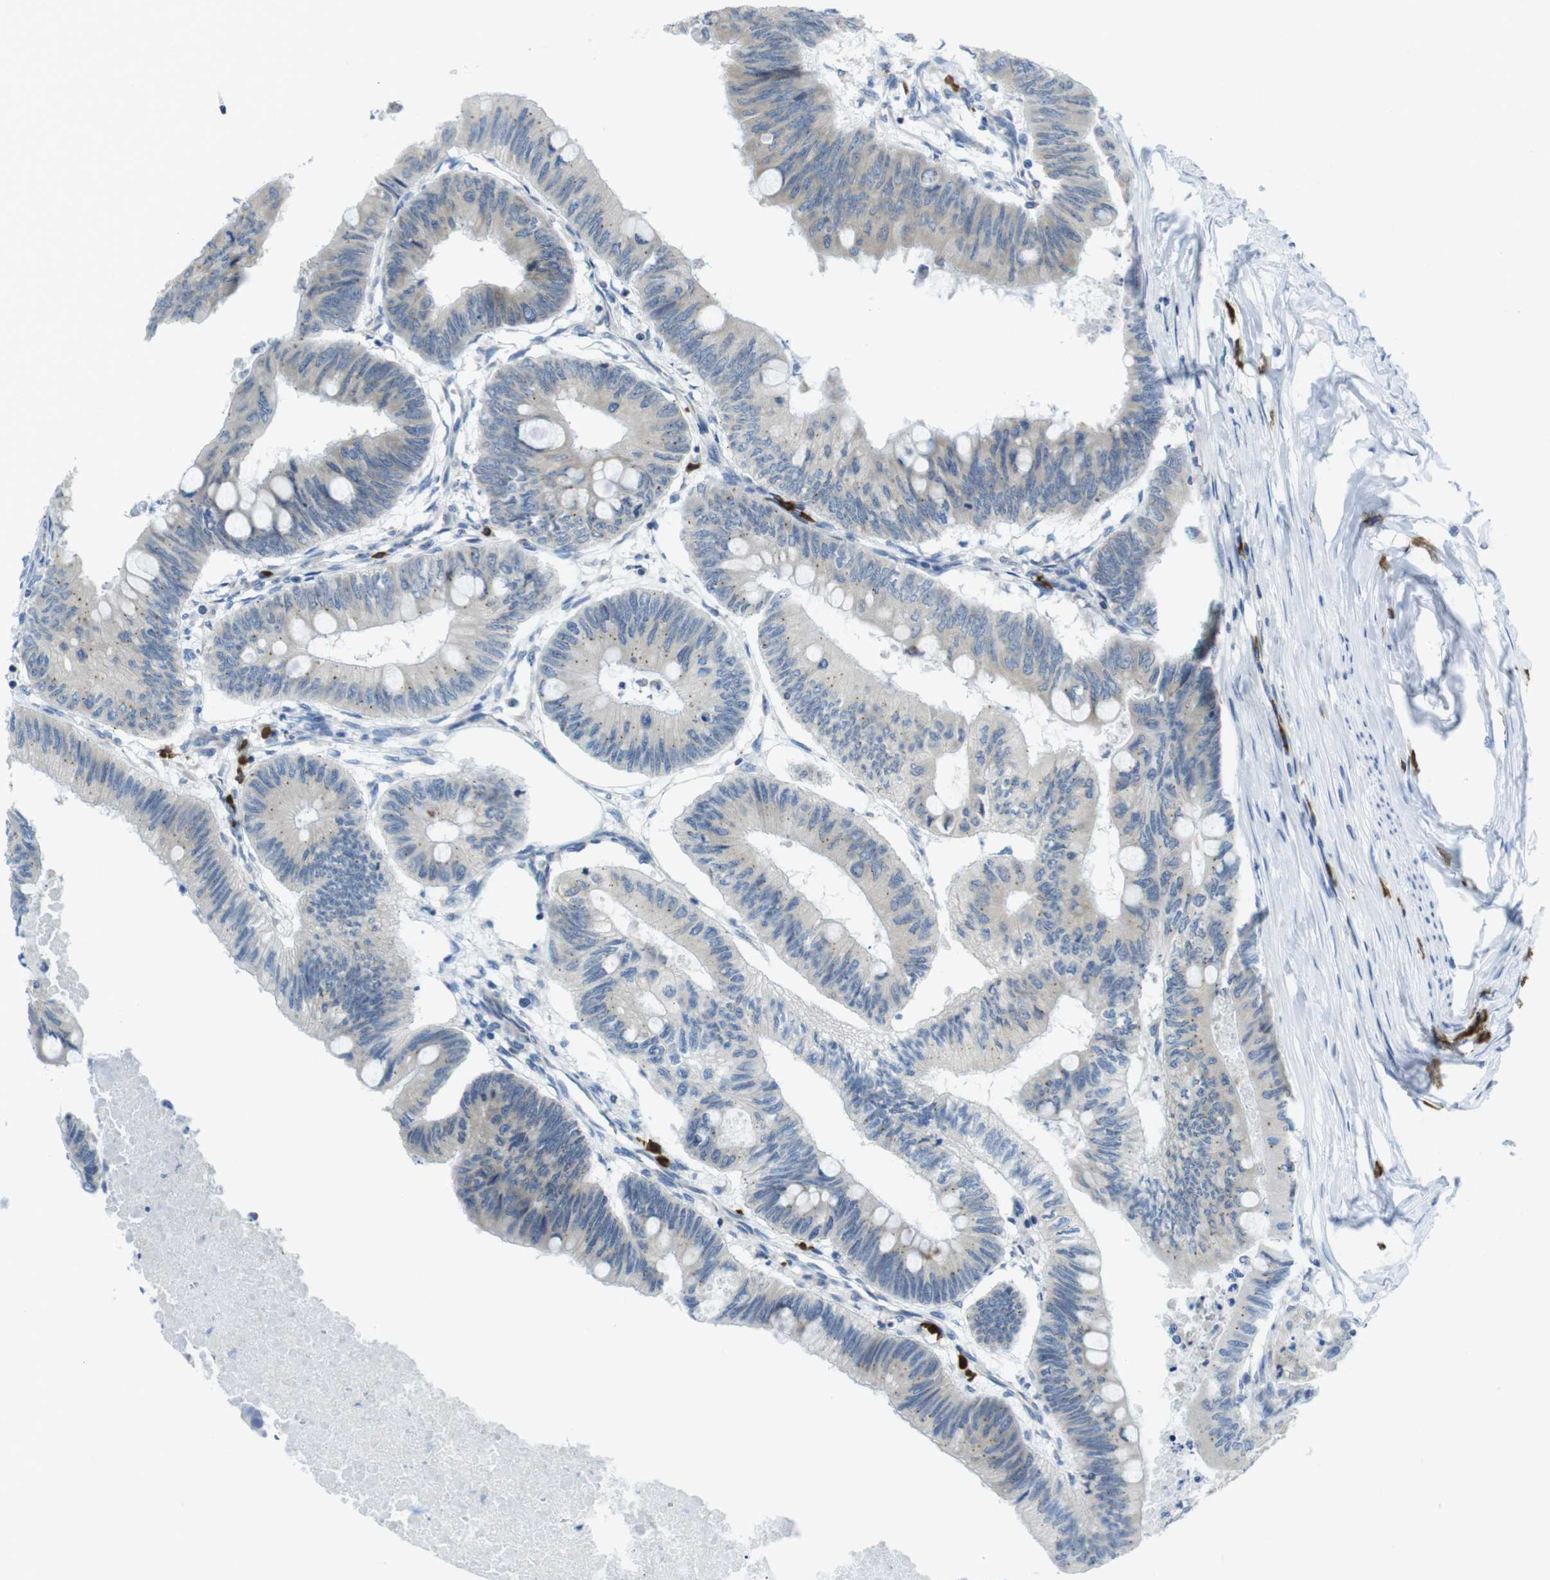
{"staining": {"intensity": "weak", "quantity": ">75%", "location": "cytoplasmic/membranous"}, "tissue": "colorectal cancer", "cell_type": "Tumor cells", "image_type": "cancer", "snomed": [{"axis": "morphology", "description": "Normal tissue, NOS"}, {"axis": "morphology", "description": "Adenocarcinoma, NOS"}, {"axis": "topography", "description": "Rectum"}, {"axis": "topography", "description": "Peripheral nerve tissue"}], "caption": "DAB (3,3'-diaminobenzidine) immunohistochemical staining of colorectal cancer shows weak cytoplasmic/membranous protein staining in about >75% of tumor cells. (Brightfield microscopy of DAB IHC at high magnification).", "gene": "CLPTM1L", "patient": {"sex": "male", "age": 92}}